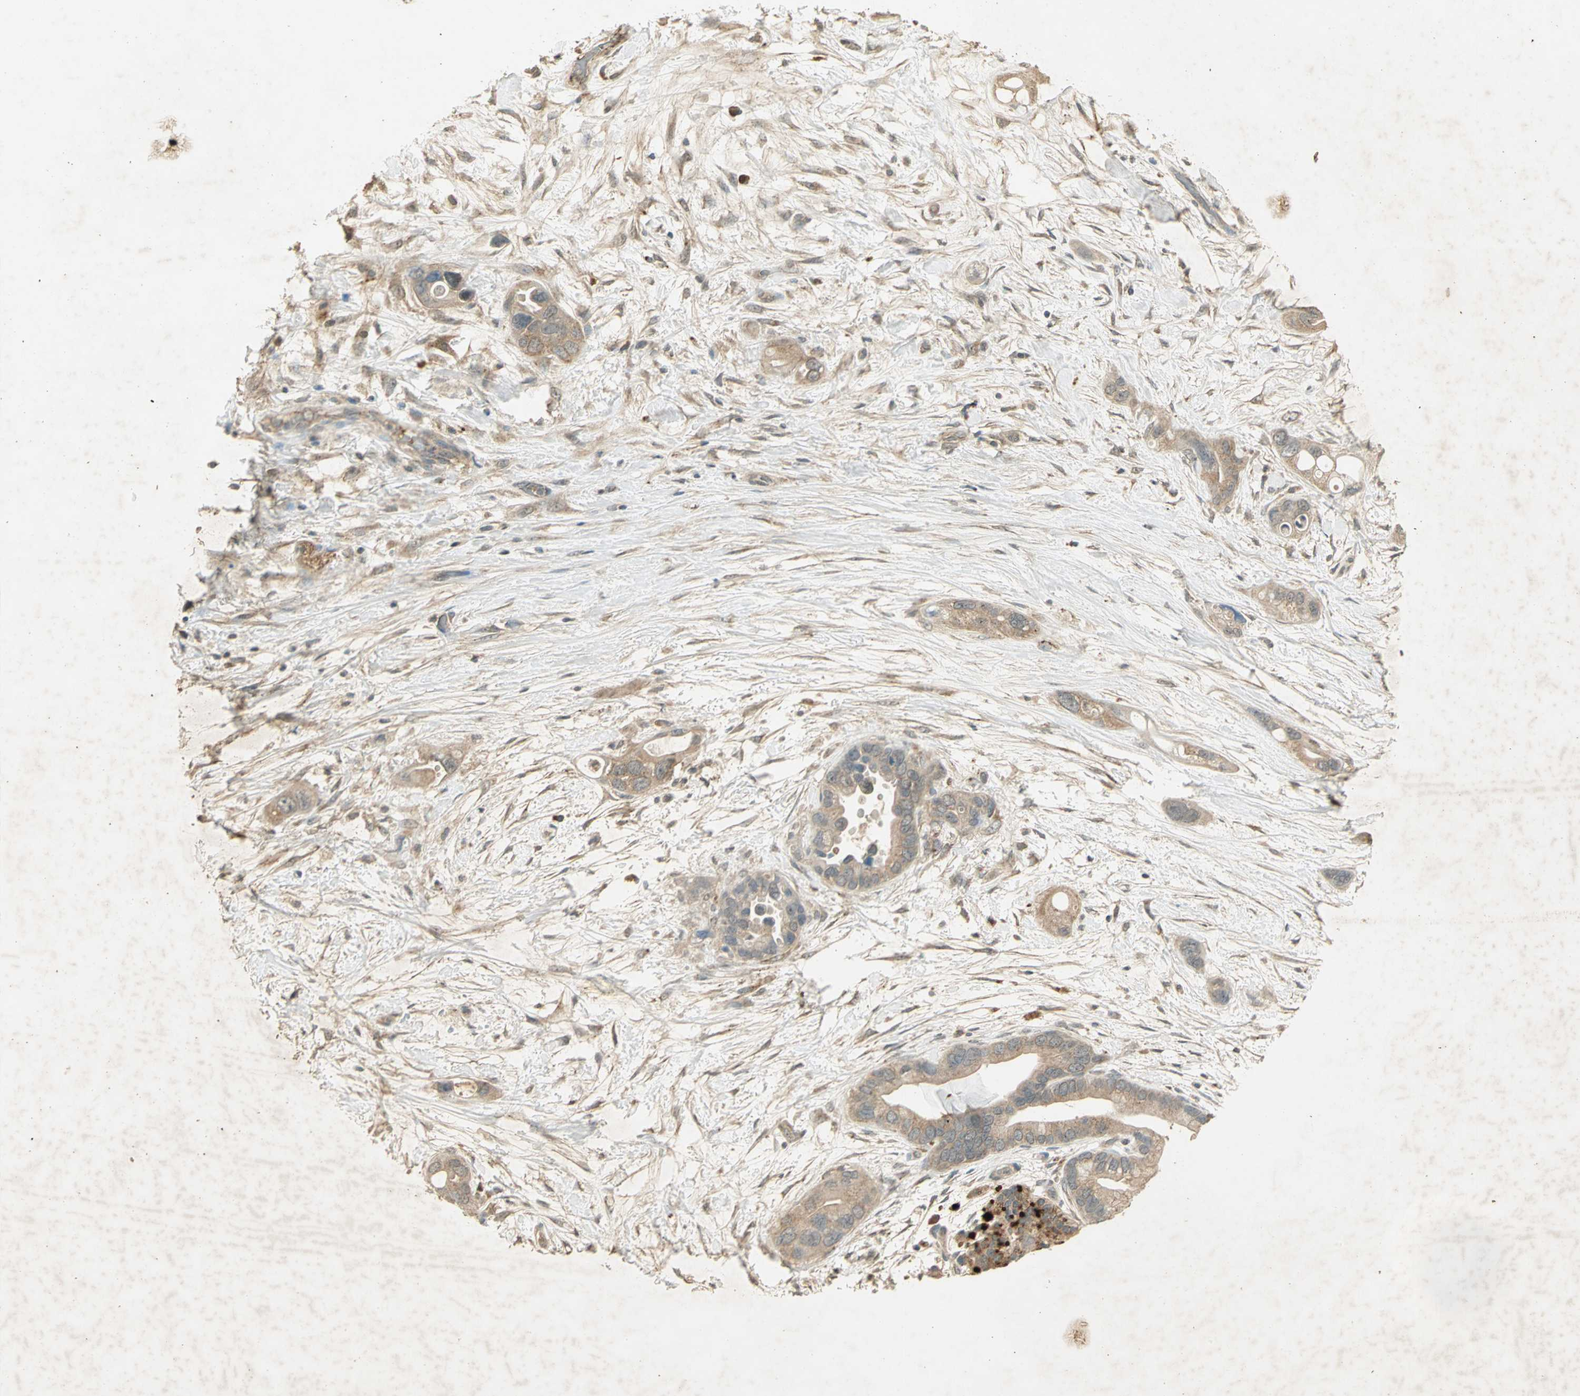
{"staining": {"intensity": "moderate", "quantity": "25%-75%", "location": "cytoplasmic/membranous"}, "tissue": "pancreatic cancer", "cell_type": "Tumor cells", "image_type": "cancer", "snomed": [{"axis": "morphology", "description": "Adenocarcinoma, NOS"}, {"axis": "topography", "description": "Pancreas"}], "caption": "Immunohistochemistry (IHC) histopathology image of neoplastic tissue: adenocarcinoma (pancreatic) stained using immunohistochemistry shows medium levels of moderate protein expression localized specifically in the cytoplasmic/membranous of tumor cells, appearing as a cytoplasmic/membranous brown color.", "gene": "KEAP1", "patient": {"sex": "female", "age": 77}}